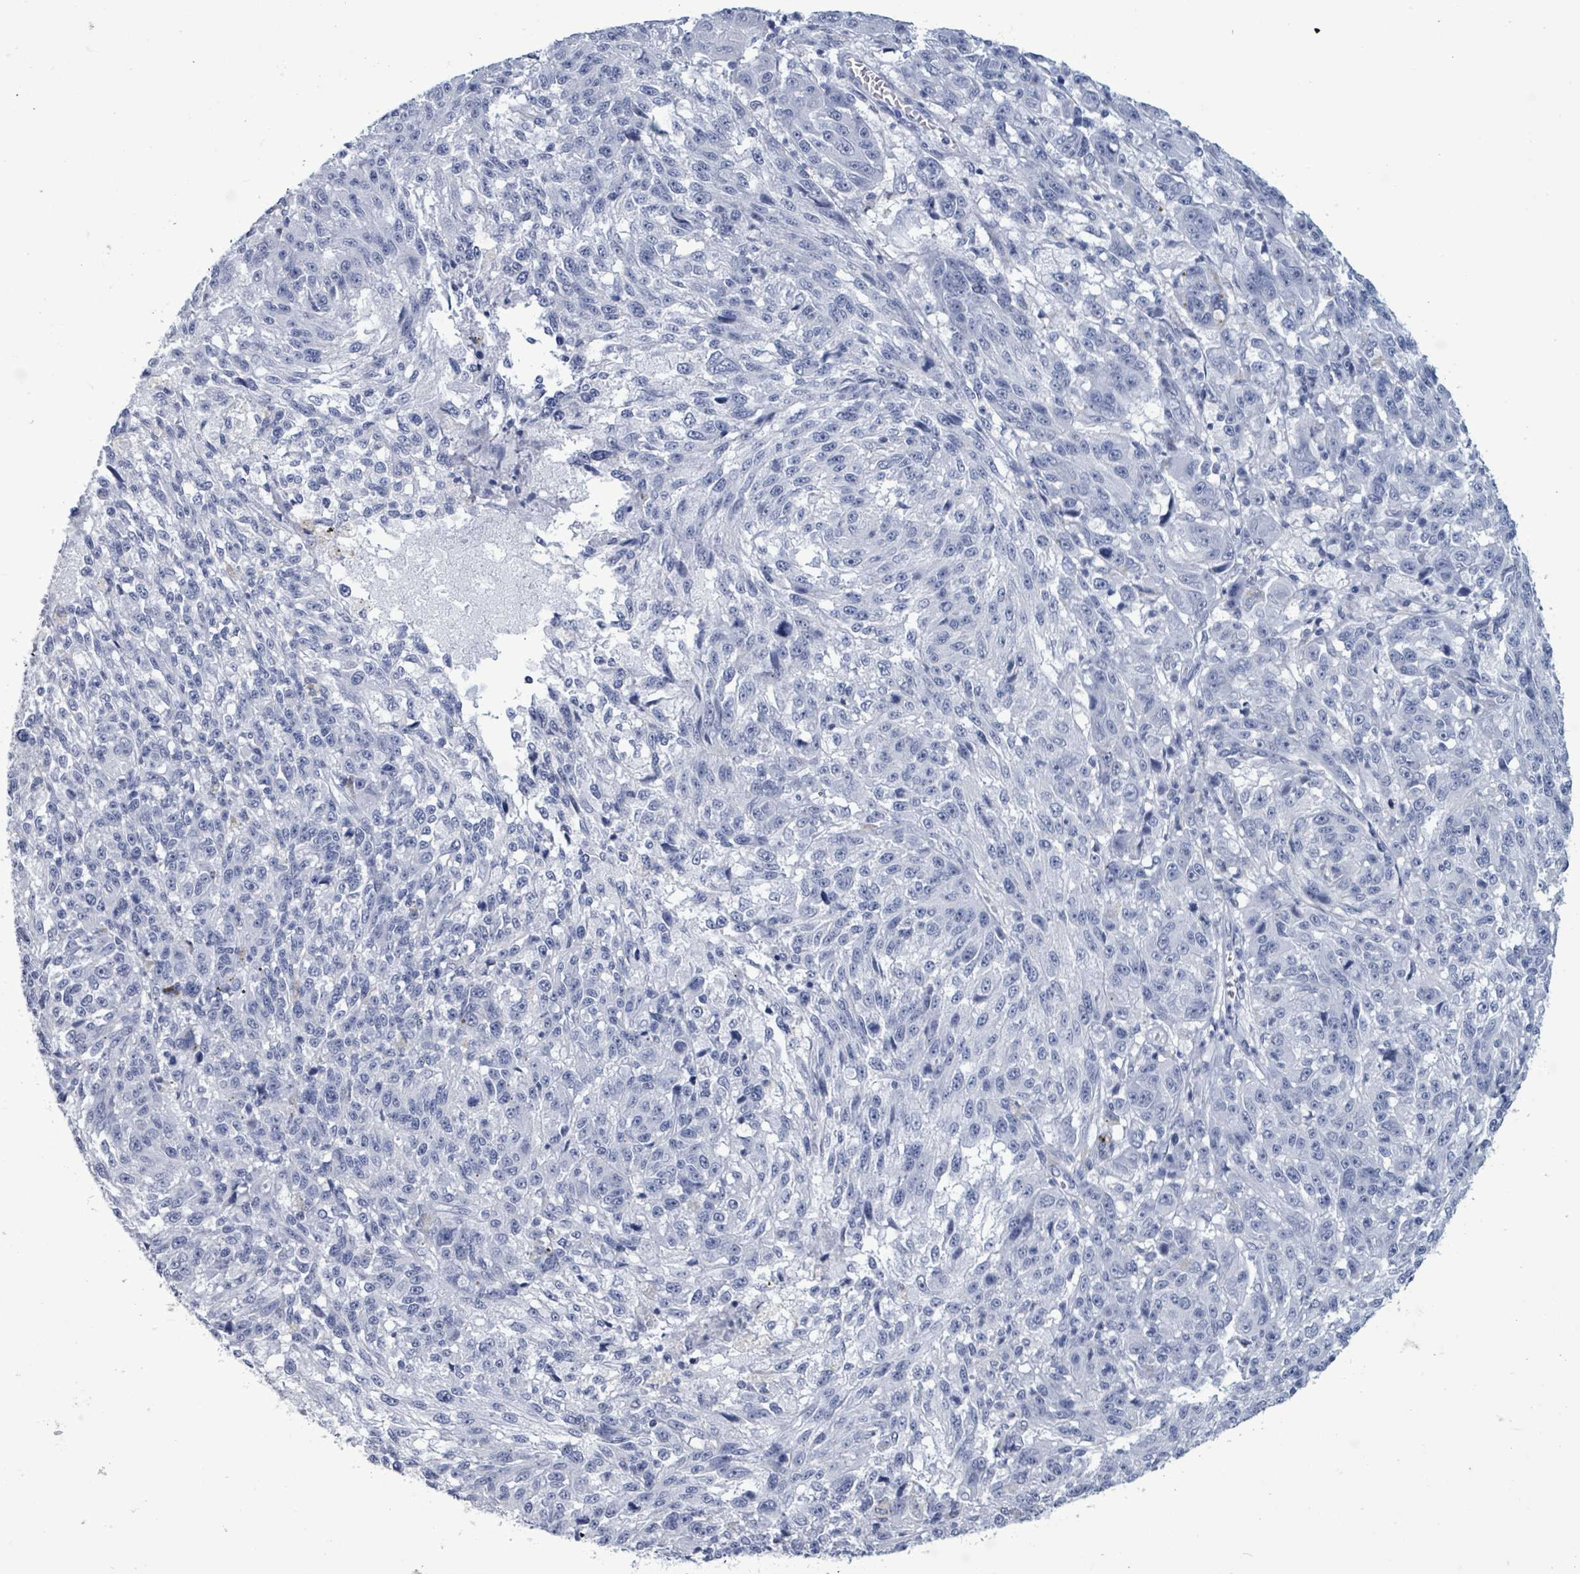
{"staining": {"intensity": "negative", "quantity": "none", "location": "none"}, "tissue": "melanoma", "cell_type": "Tumor cells", "image_type": "cancer", "snomed": [{"axis": "morphology", "description": "Malignant melanoma, NOS"}, {"axis": "topography", "description": "Skin"}], "caption": "Immunohistochemistry of human melanoma exhibits no positivity in tumor cells.", "gene": "NKX2-1", "patient": {"sex": "male", "age": 53}}